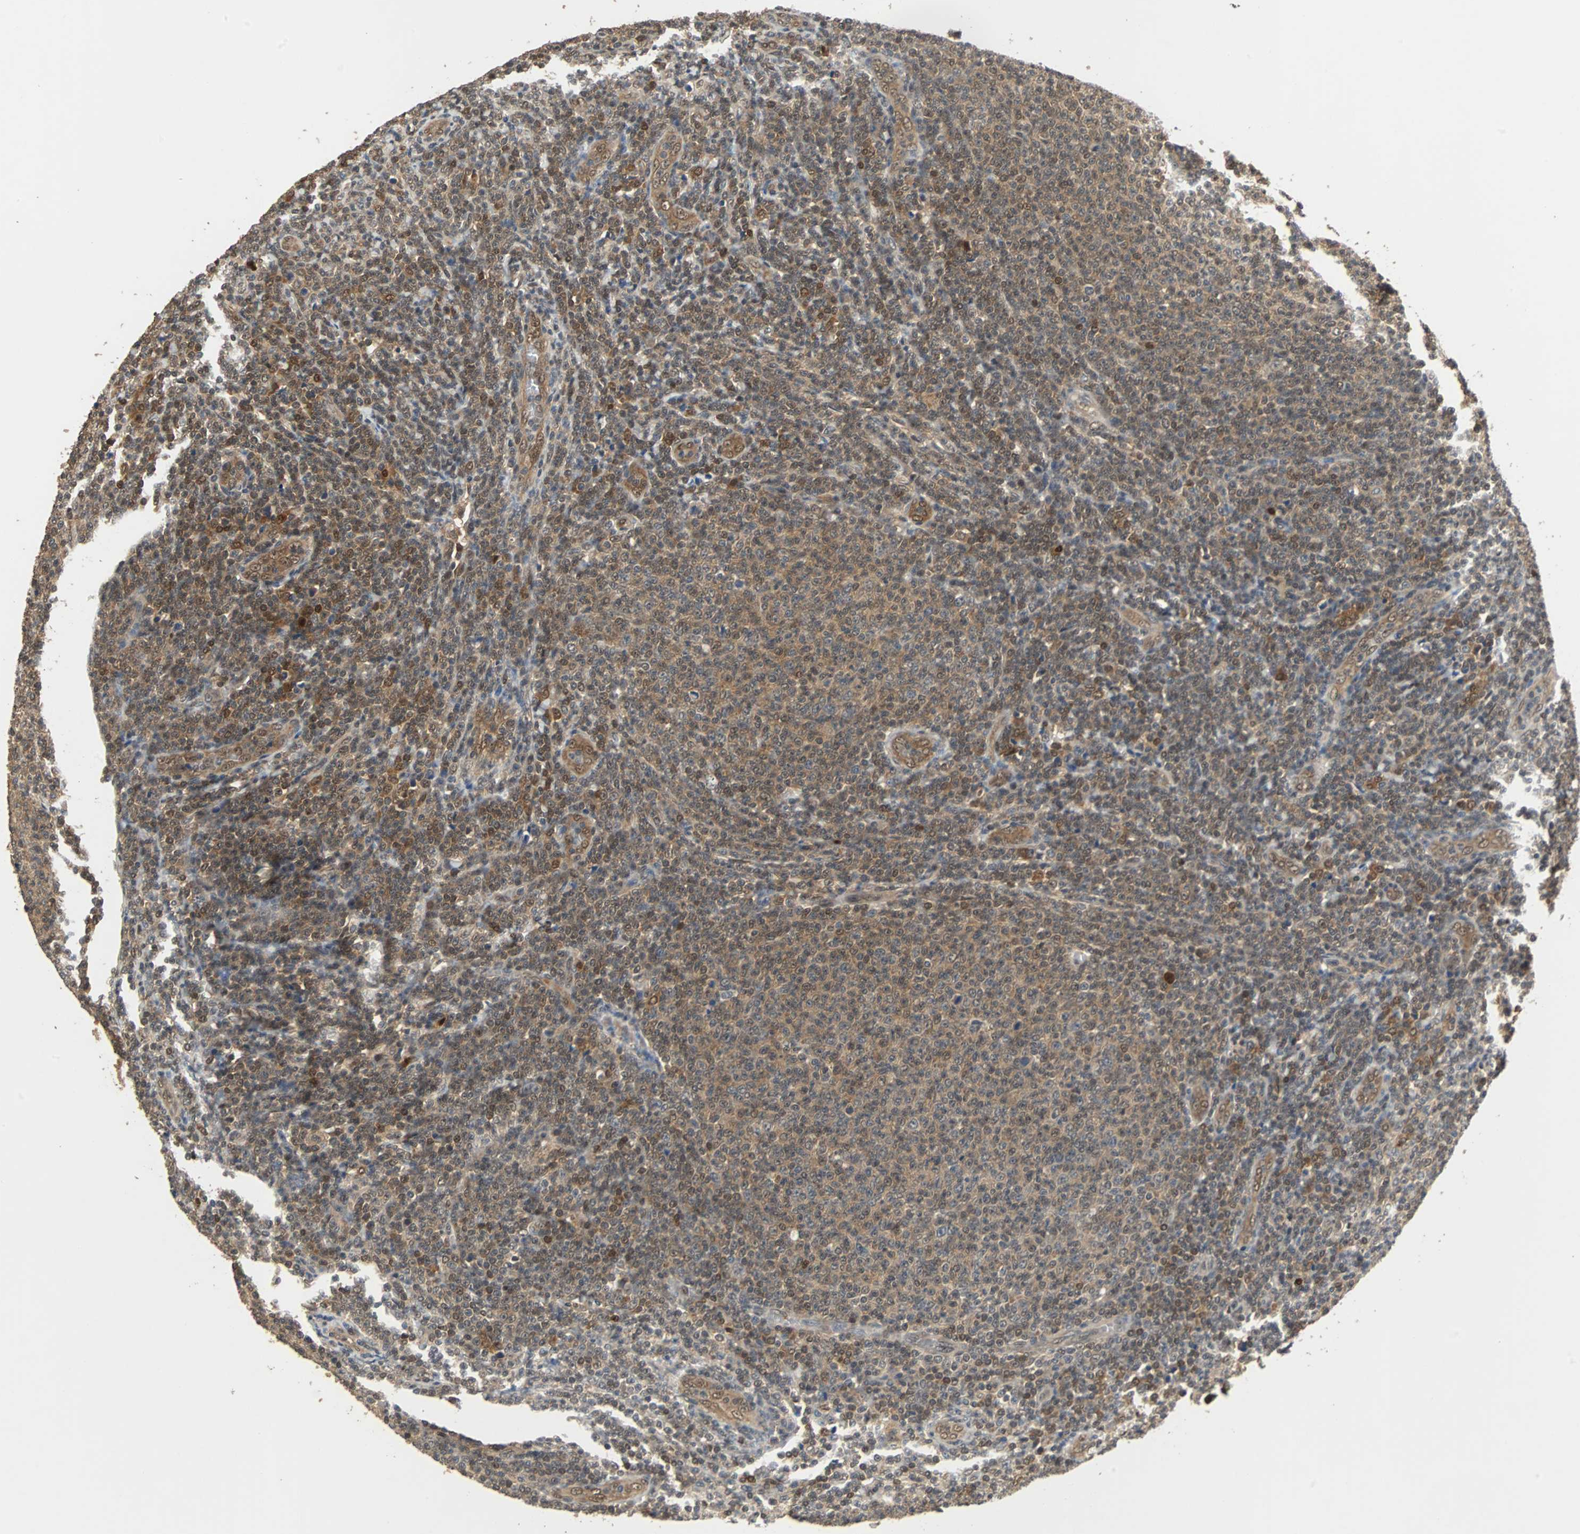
{"staining": {"intensity": "moderate", "quantity": "25%-75%", "location": "cytoplasmic/membranous,nuclear"}, "tissue": "lymphoma", "cell_type": "Tumor cells", "image_type": "cancer", "snomed": [{"axis": "morphology", "description": "Malignant lymphoma, non-Hodgkin's type, Low grade"}, {"axis": "topography", "description": "Lymph node"}], "caption": "Lymphoma was stained to show a protein in brown. There is medium levels of moderate cytoplasmic/membranous and nuclear expression in approximately 25%-75% of tumor cells.", "gene": "PRDX6", "patient": {"sex": "male", "age": 66}}